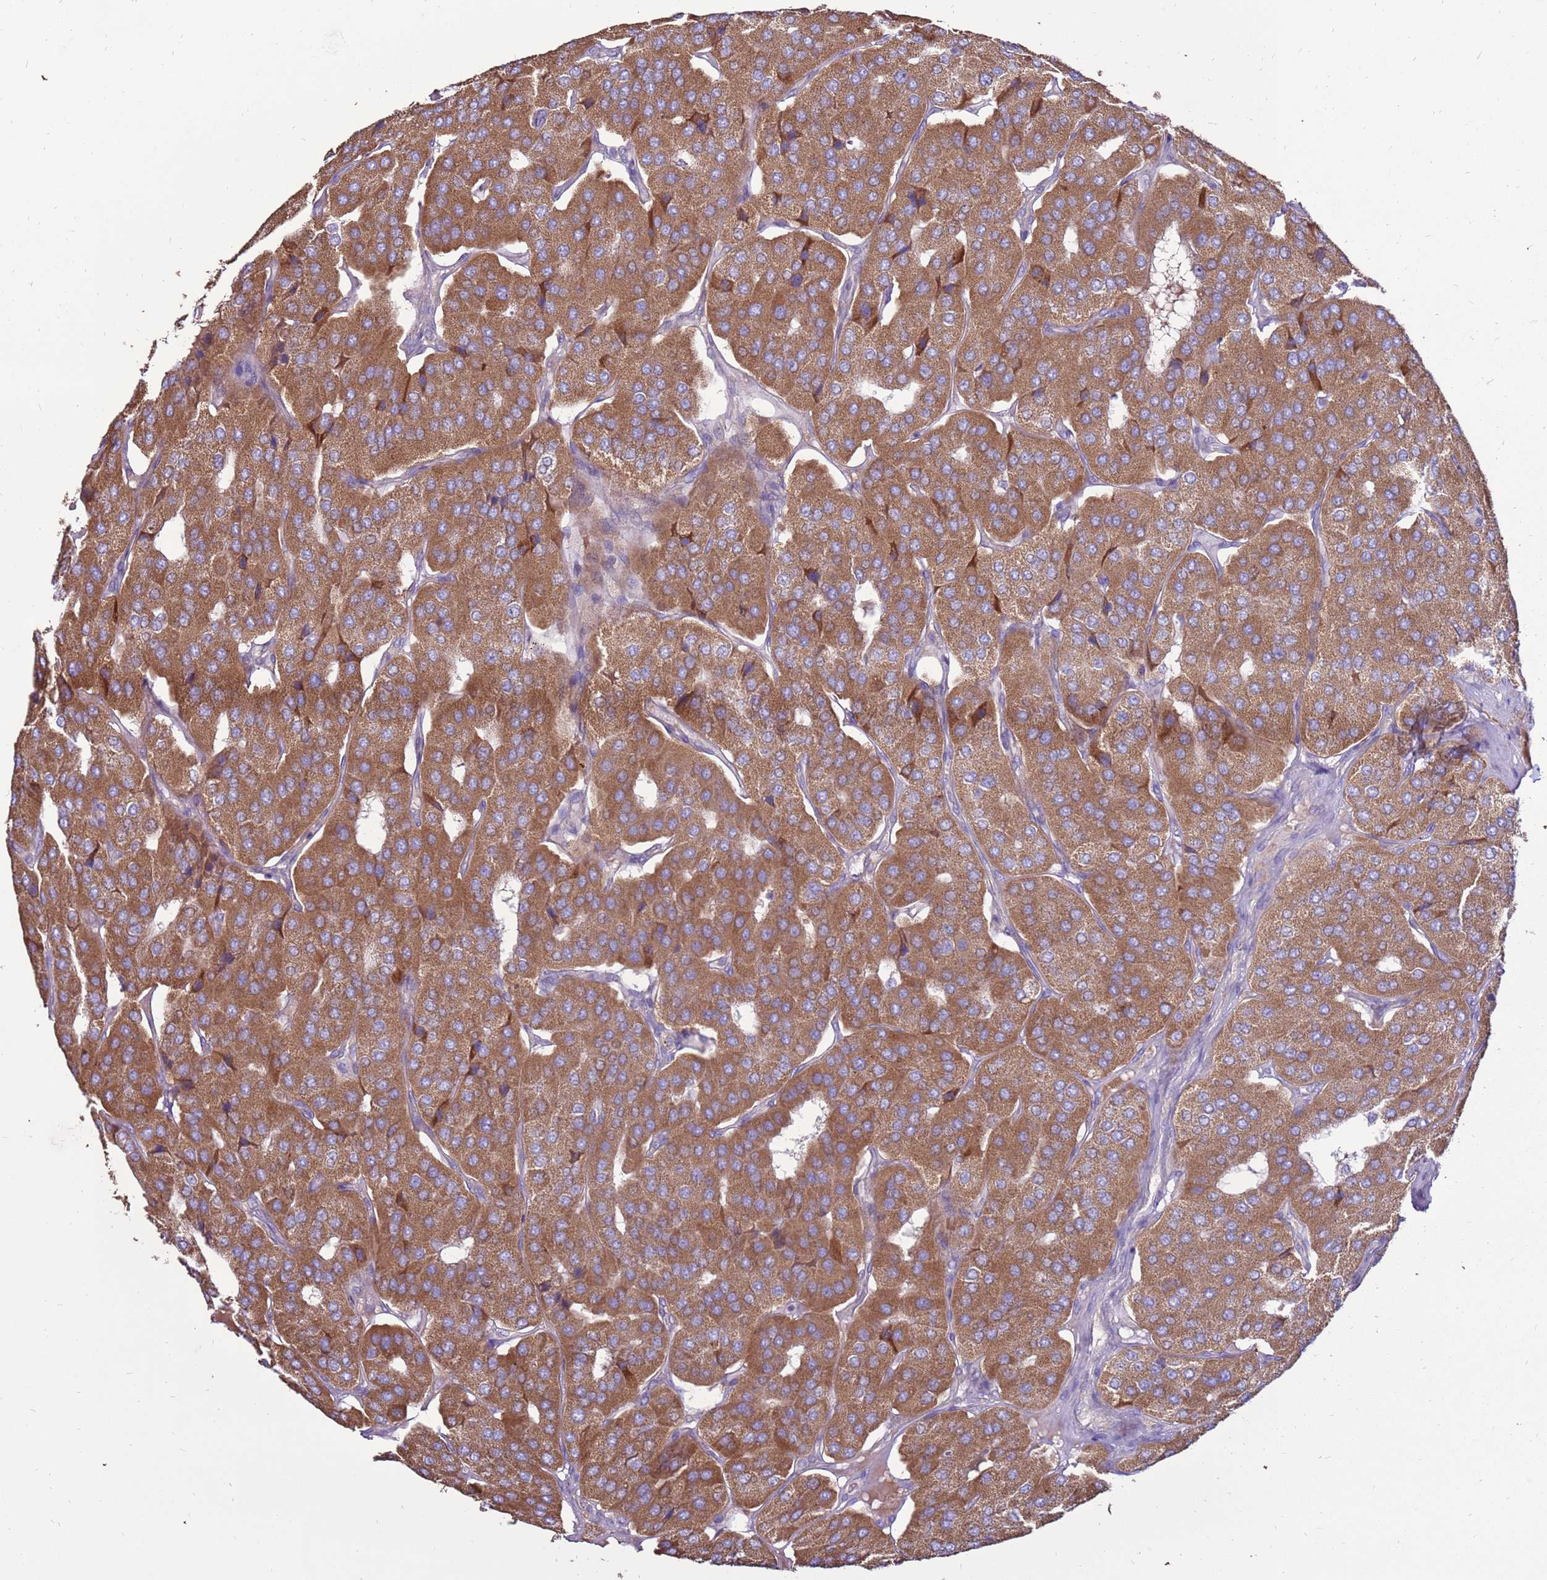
{"staining": {"intensity": "strong", "quantity": ">75%", "location": "cytoplasmic/membranous"}, "tissue": "parathyroid gland", "cell_type": "Glandular cells", "image_type": "normal", "snomed": [{"axis": "morphology", "description": "Normal tissue, NOS"}, {"axis": "morphology", "description": "Adenoma, NOS"}, {"axis": "topography", "description": "Parathyroid gland"}], "caption": "This photomicrograph displays immunohistochemistry (IHC) staining of normal human parathyroid gland, with high strong cytoplasmic/membranous expression in approximately >75% of glandular cells.", "gene": "TRAPPC4", "patient": {"sex": "female", "age": 86}}